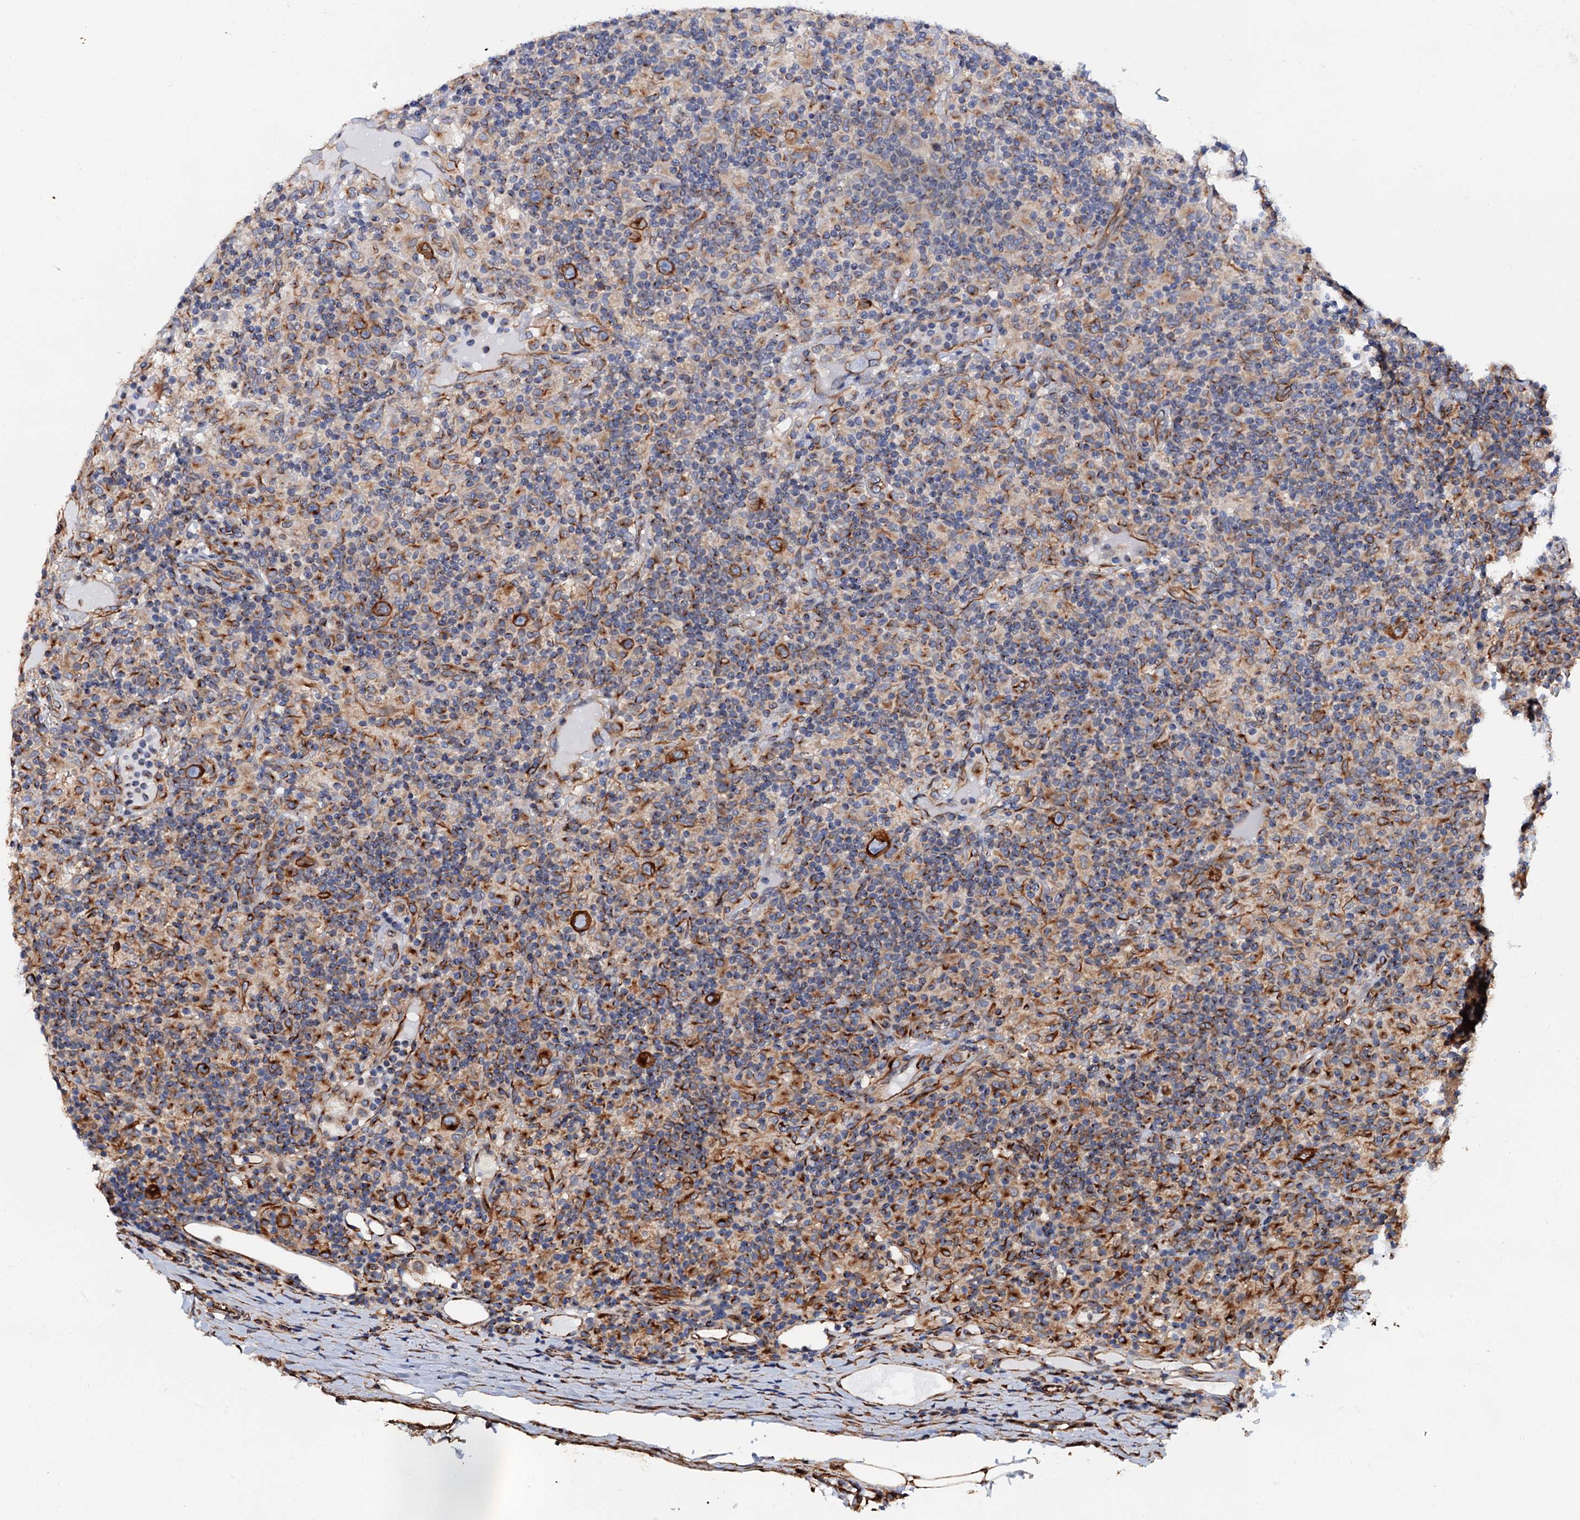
{"staining": {"intensity": "strong", "quantity": "25%-75%", "location": "cytoplasmic/membranous"}, "tissue": "lymphoma", "cell_type": "Tumor cells", "image_type": "cancer", "snomed": [{"axis": "morphology", "description": "Hodgkin's disease, NOS"}, {"axis": "topography", "description": "Lymph node"}], "caption": "About 25%-75% of tumor cells in Hodgkin's disease display strong cytoplasmic/membranous protein expression as visualized by brown immunohistochemical staining.", "gene": "ZDHHC18", "patient": {"sex": "male", "age": 70}}